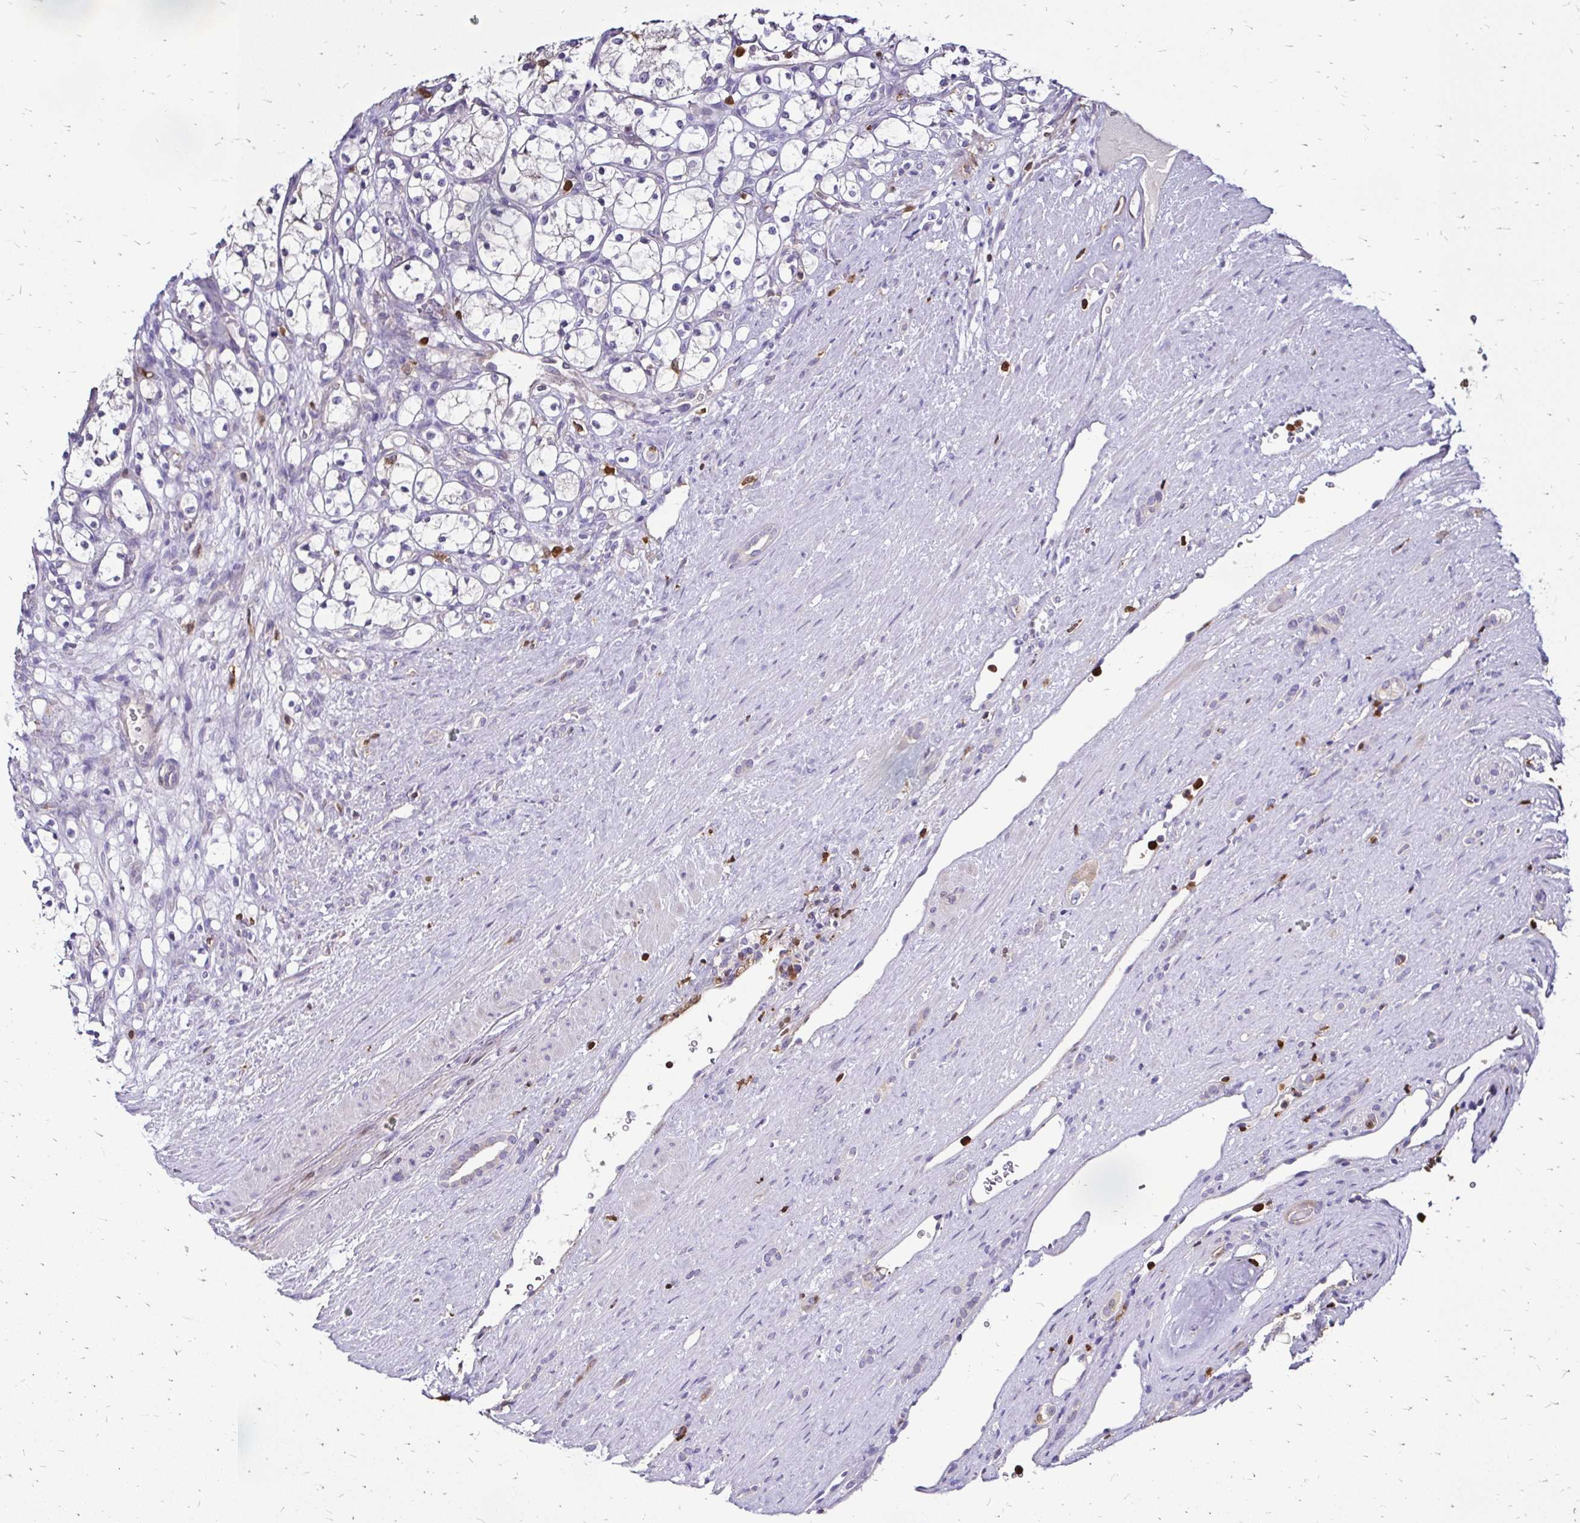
{"staining": {"intensity": "negative", "quantity": "none", "location": "none"}, "tissue": "renal cancer", "cell_type": "Tumor cells", "image_type": "cancer", "snomed": [{"axis": "morphology", "description": "Adenocarcinoma, NOS"}, {"axis": "topography", "description": "Kidney"}], "caption": "This is a micrograph of IHC staining of renal cancer (adenocarcinoma), which shows no expression in tumor cells.", "gene": "ZFP1", "patient": {"sex": "female", "age": 69}}